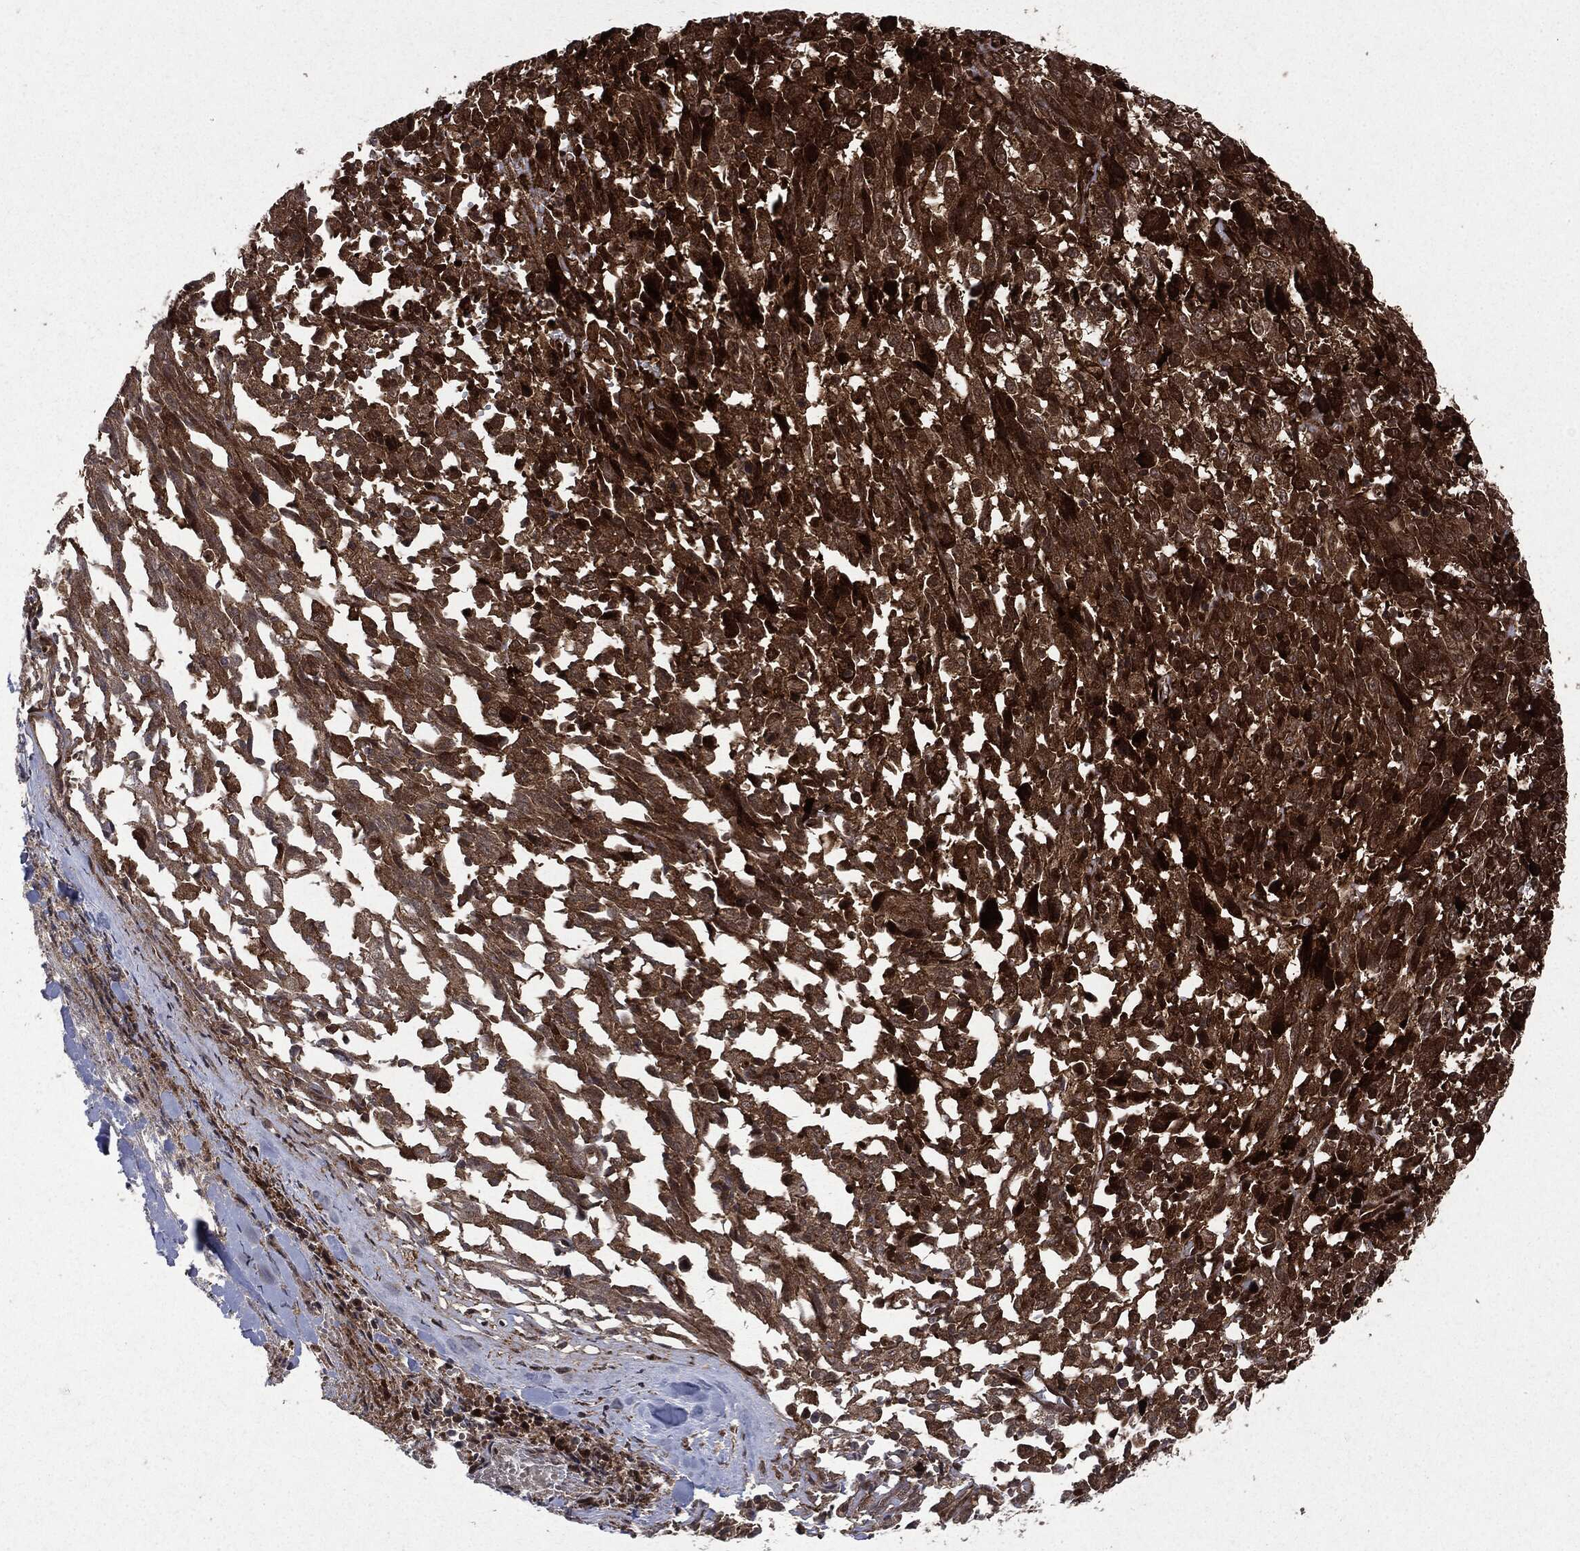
{"staining": {"intensity": "strong", "quantity": ">75%", "location": "cytoplasmic/membranous"}, "tissue": "melanoma", "cell_type": "Tumor cells", "image_type": "cancer", "snomed": [{"axis": "morphology", "description": "Malignant melanoma, NOS"}, {"axis": "topography", "description": "Skin"}], "caption": "Tumor cells reveal strong cytoplasmic/membranous positivity in about >75% of cells in melanoma.", "gene": "OTUB1", "patient": {"sex": "female", "age": 91}}